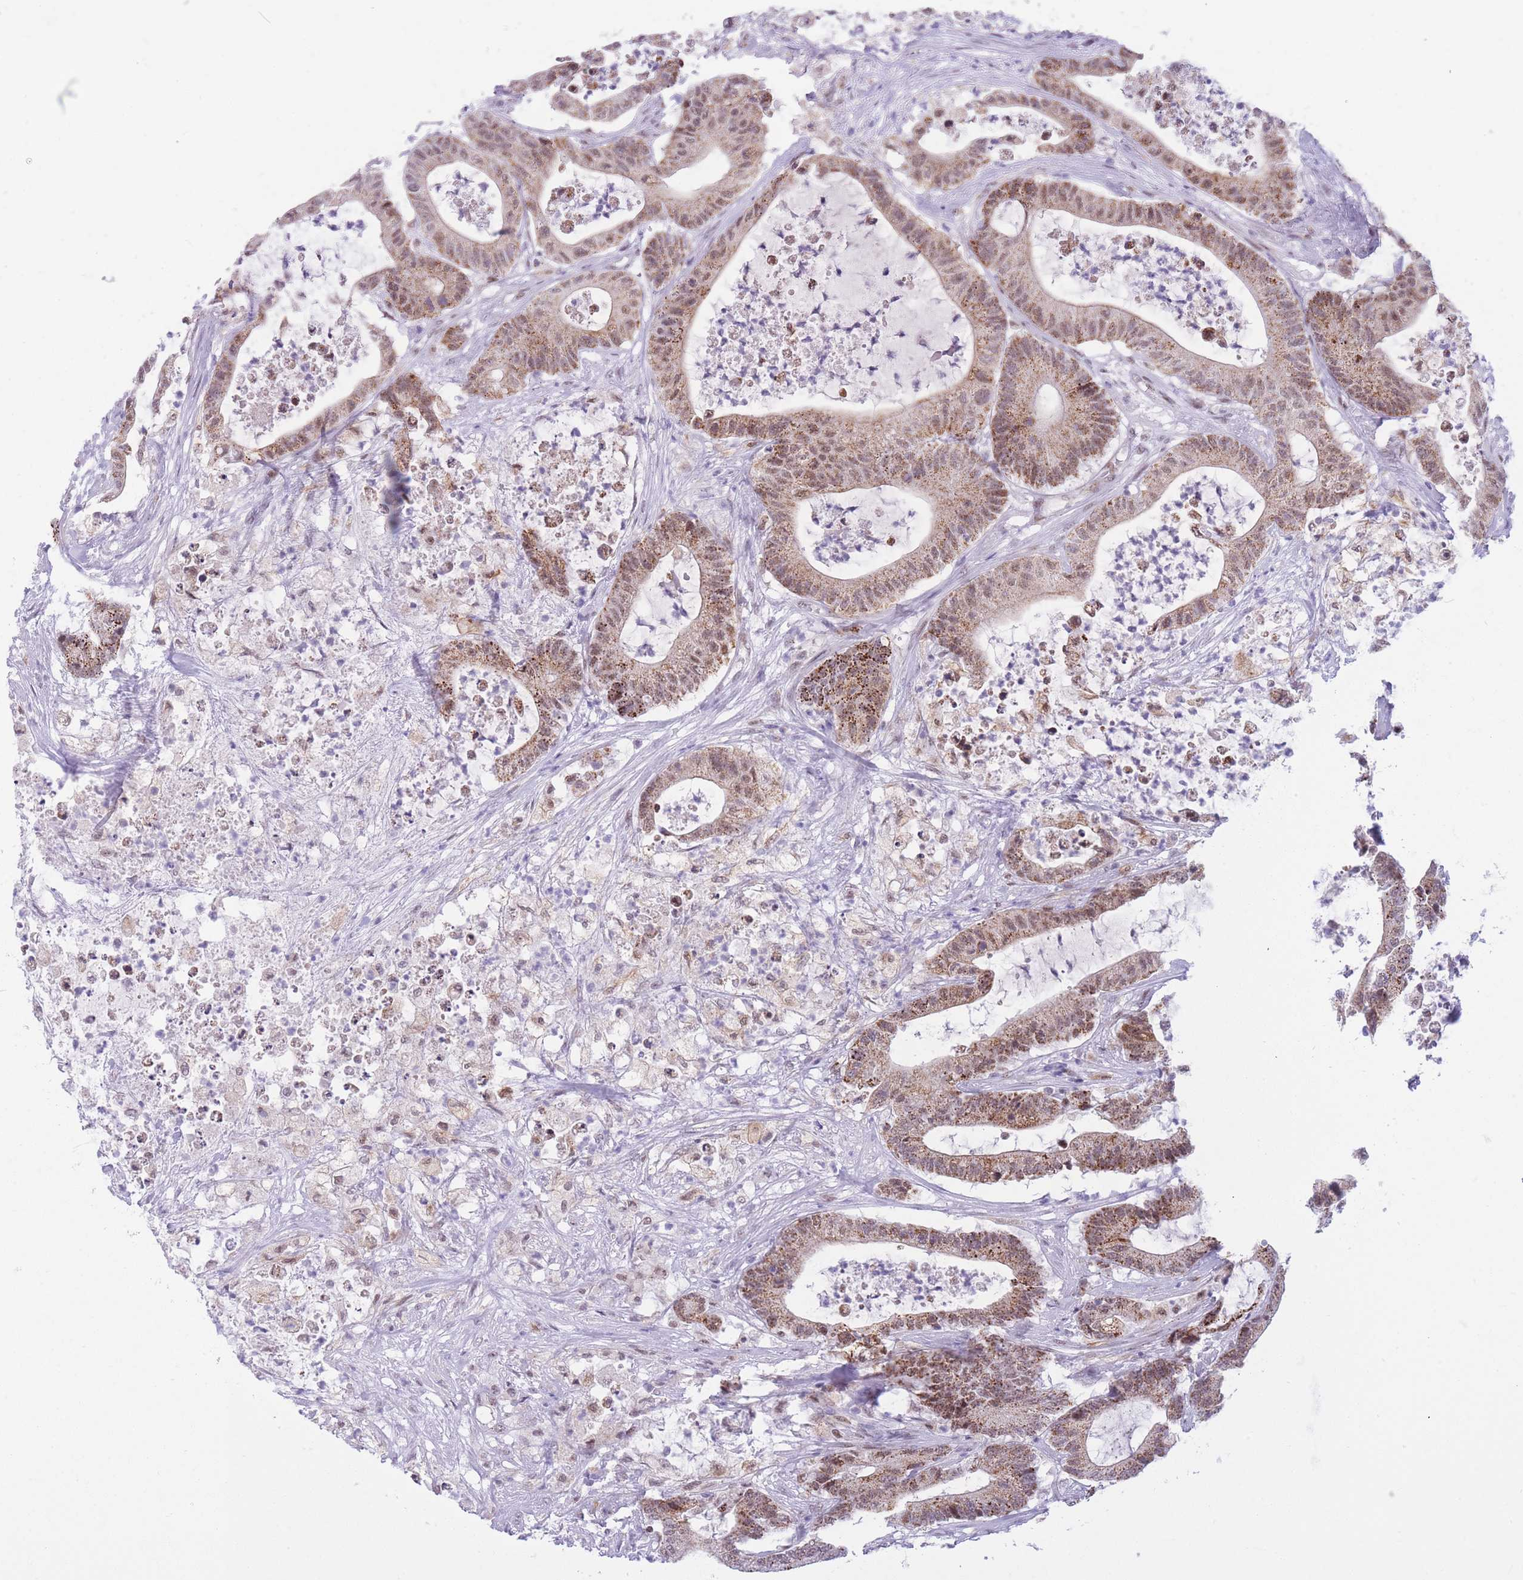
{"staining": {"intensity": "moderate", "quantity": ">75%", "location": "cytoplasmic/membranous"}, "tissue": "colorectal cancer", "cell_type": "Tumor cells", "image_type": "cancer", "snomed": [{"axis": "morphology", "description": "Adenocarcinoma, NOS"}, {"axis": "topography", "description": "Colon"}], "caption": "Colorectal cancer stained with DAB immunohistochemistry reveals medium levels of moderate cytoplasmic/membranous positivity in approximately >75% of tumor cells.", "gene": "CYP2B6", "patient": {"sex": "female", "age": 84}}